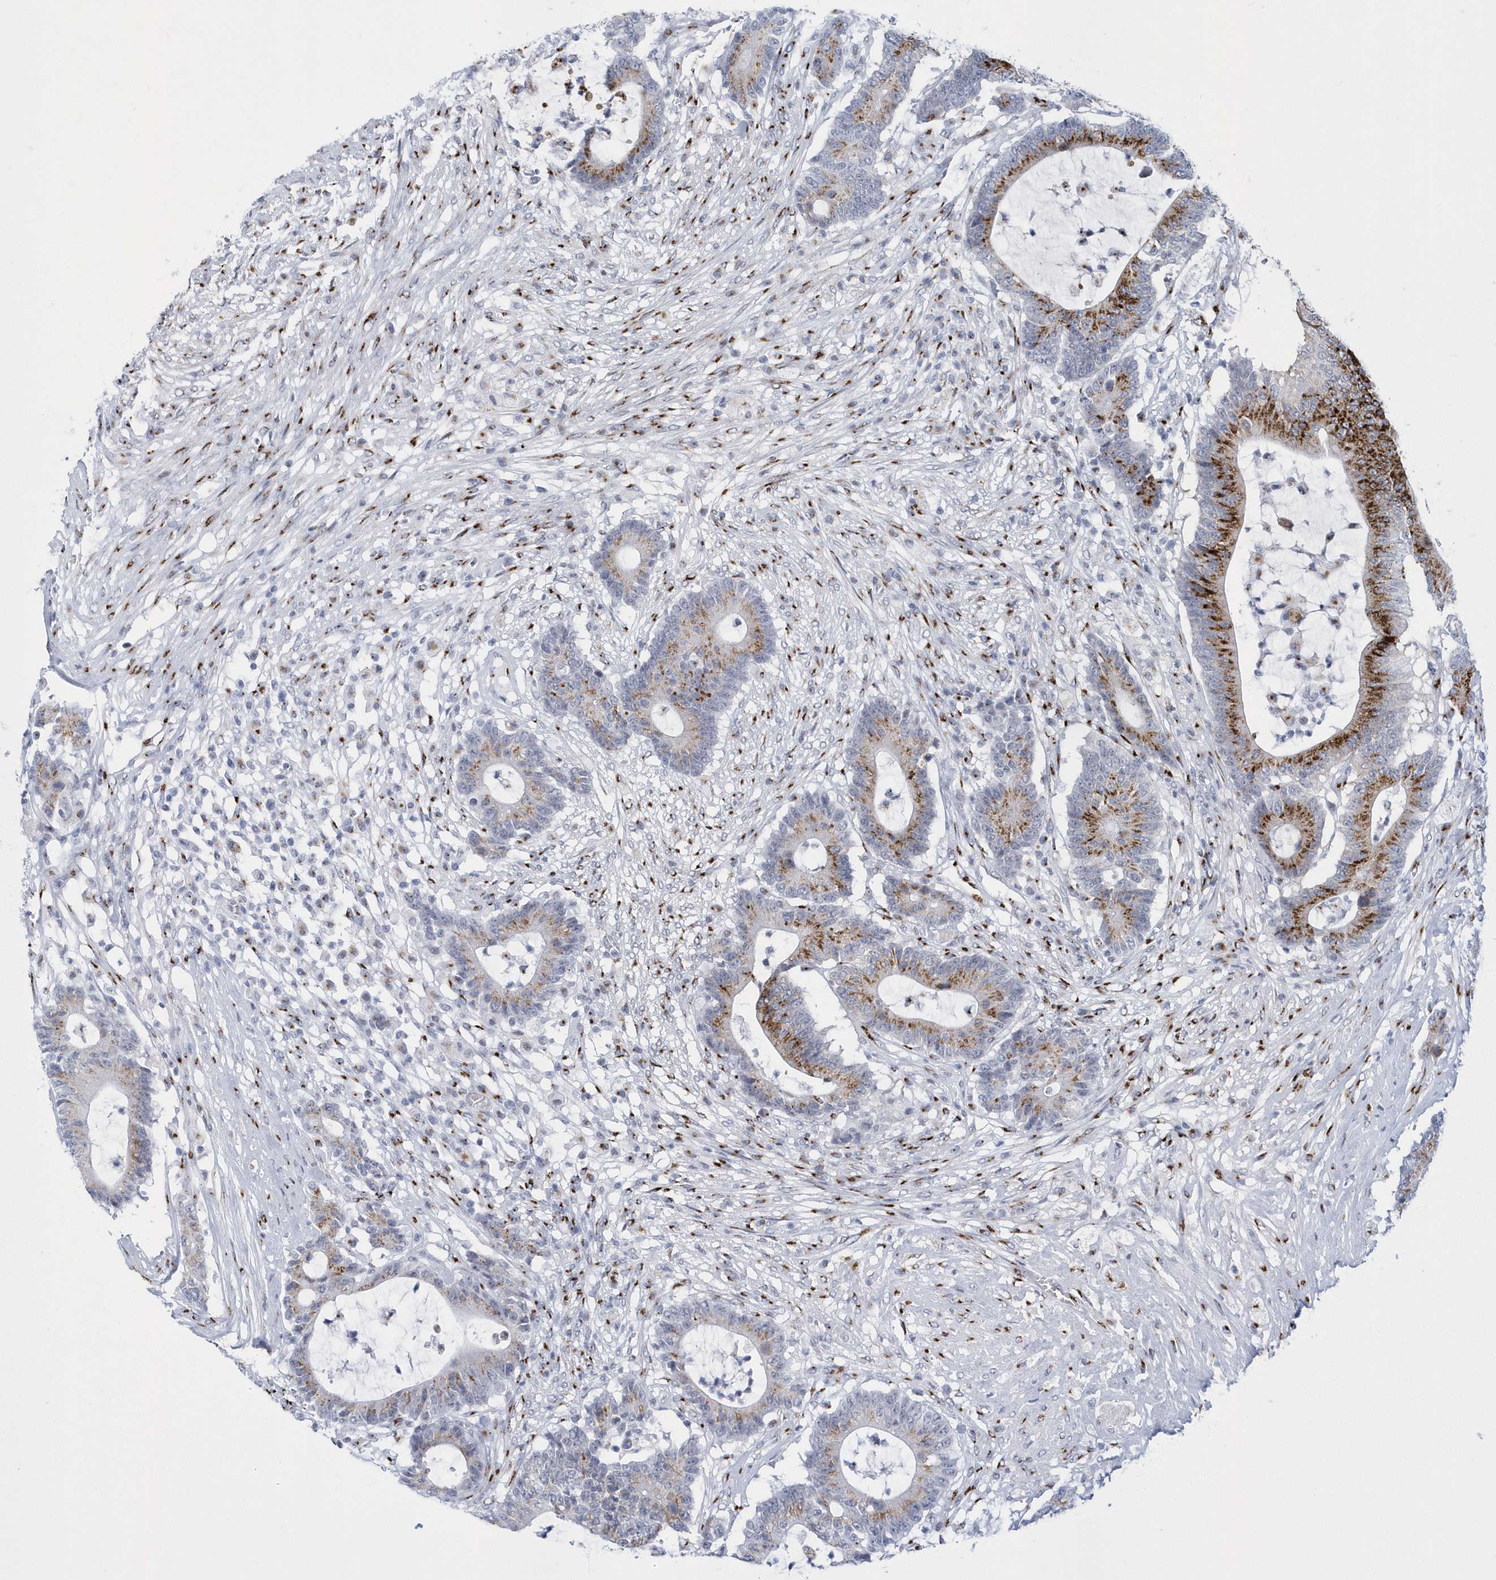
{"staining": {"intensity": "moderate", "quantity": ">75%", "location": "cytoplasmic/membranous"}, "tissue": "colorectal cancer", "cell_type": "Tumor cells", "image_type": "cancer", "snomed": [{"axis": "morphology", "description": "Adenocarcinoma, NOS"}, {"axis": "topography", "description": "Colon"}], "caption": "The histopathology image shows a brown stain indicating the presence of a protein in the cytoplasmic/membranous of tumor cells in colorectal cancer (adenocarcinoma). Immunohistochemistry (ihc) stains the protein in brown and the nuclei are stained blue.", "gene": "SLX9", "patient": {"sex": "female", "age": 84}}